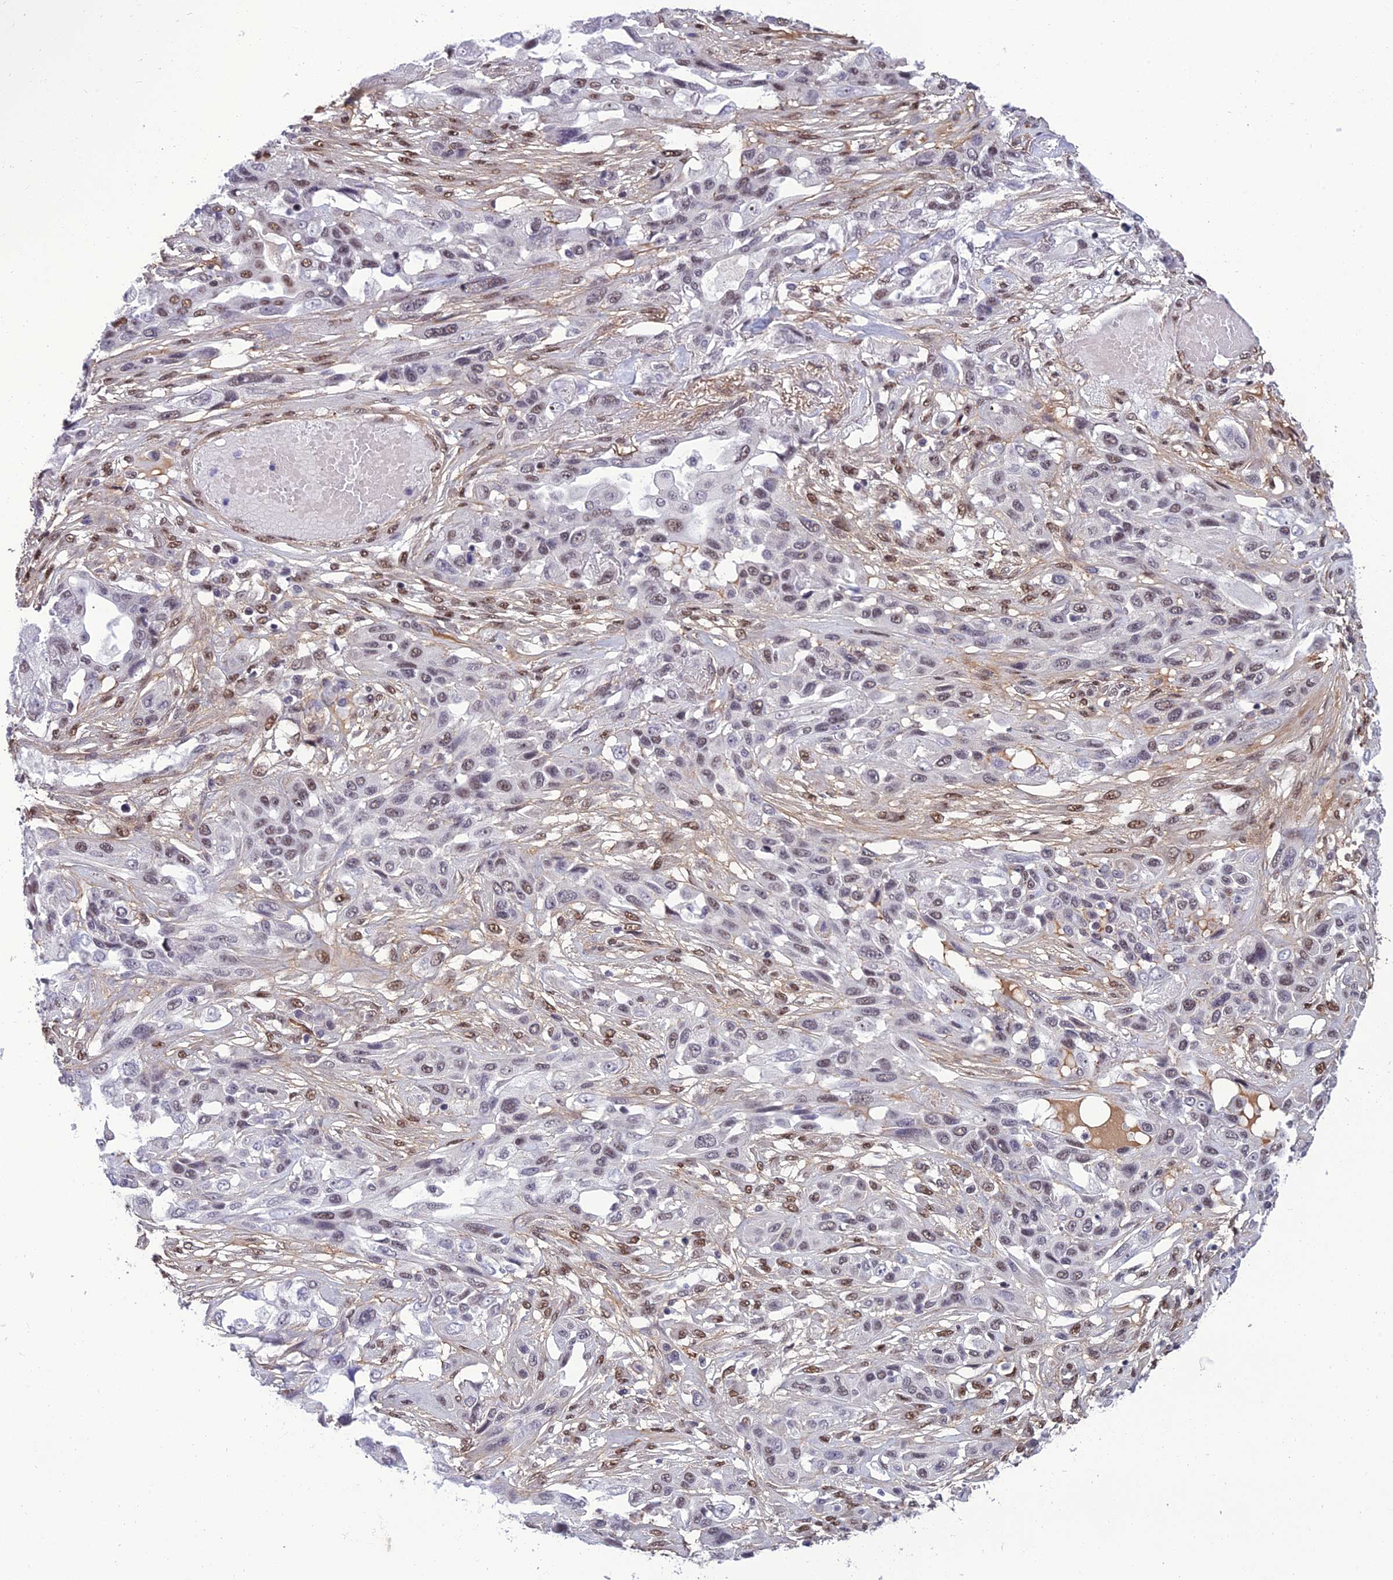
{"staining": {"intensity": "moderate", "quantity": "25%-75%", "location": "nuclear"}, "tissue": "lung cancer", "cell_type": "Tumor cells", "image_type": "cancer", "snomed": [{"axis": "morphology", "description": "Squamous cell carcinoma, NOS"}, {"axis": "topography", "description": "Lung"}], "caption": "The photomicrograph shows a brown stain indicating the presence of a protein in the nuclear of tumor cells in lung cancer (squamous cell carcinoma).", "gene": "RSRC1", "patient": {"sex": "female", "age": 70}}